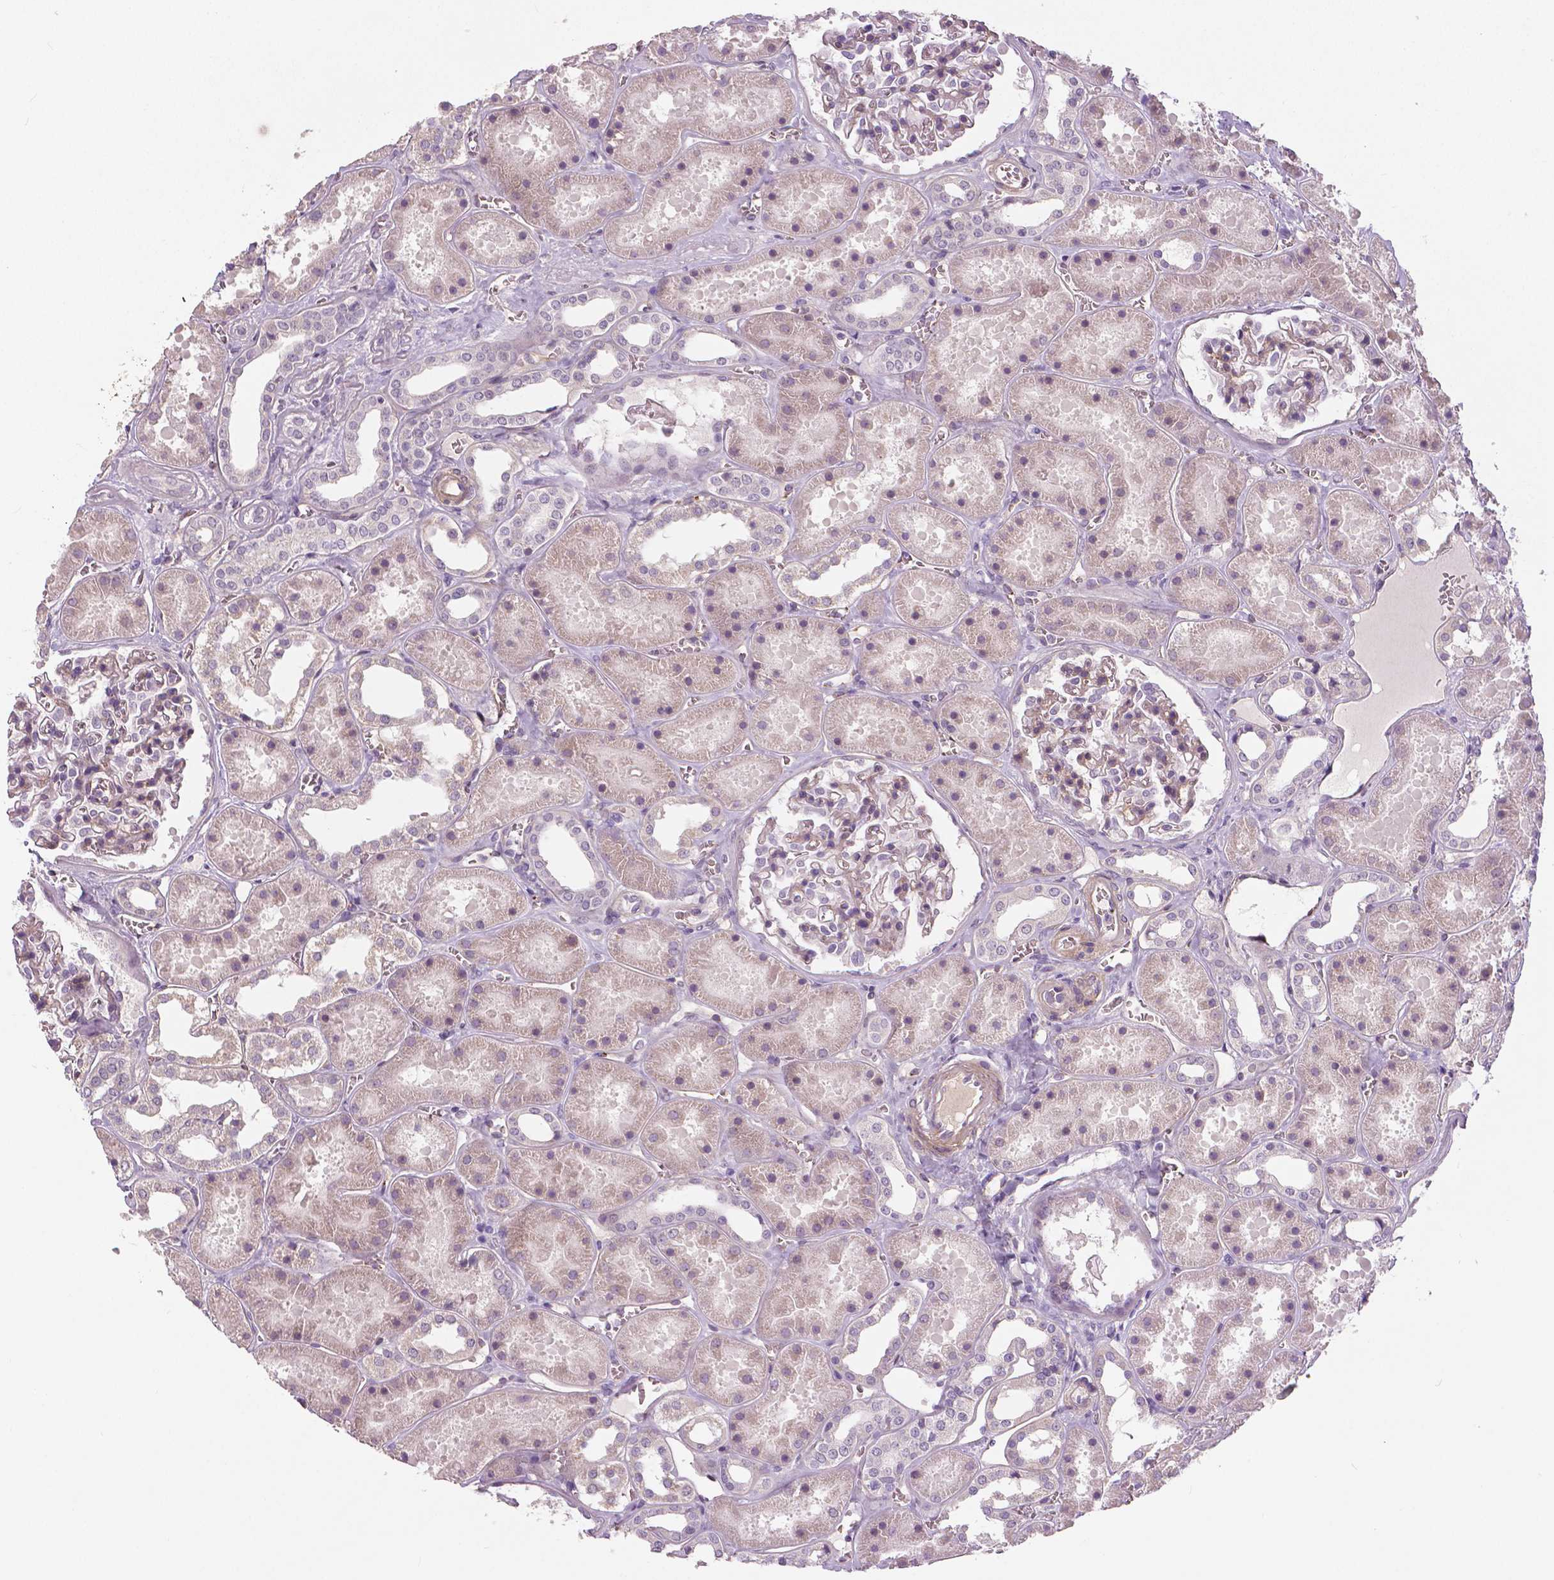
{"staining": {"intensity": "negative", "quantity": "none", "location": "none"}, "tissue": "kidney", "cell_type": "Cells in glomeruli", "image_type": "normal", "snomed": [{"axis": "morphology", "description": "Normal tissue, NOS"}, {"axis": "topography", "description": "Kidney"}], "caption": "Immunohistochemistry image of normal kidney: kidney stained with DAB (3,3'-diaminobenzidine) displays no significant protein expression in cells in glomeruli. (Immunohistochemistry, brightfield microscopy, high magnification).", "gene": "FLT1", "patient": {"sex": "female", "age": 41}}